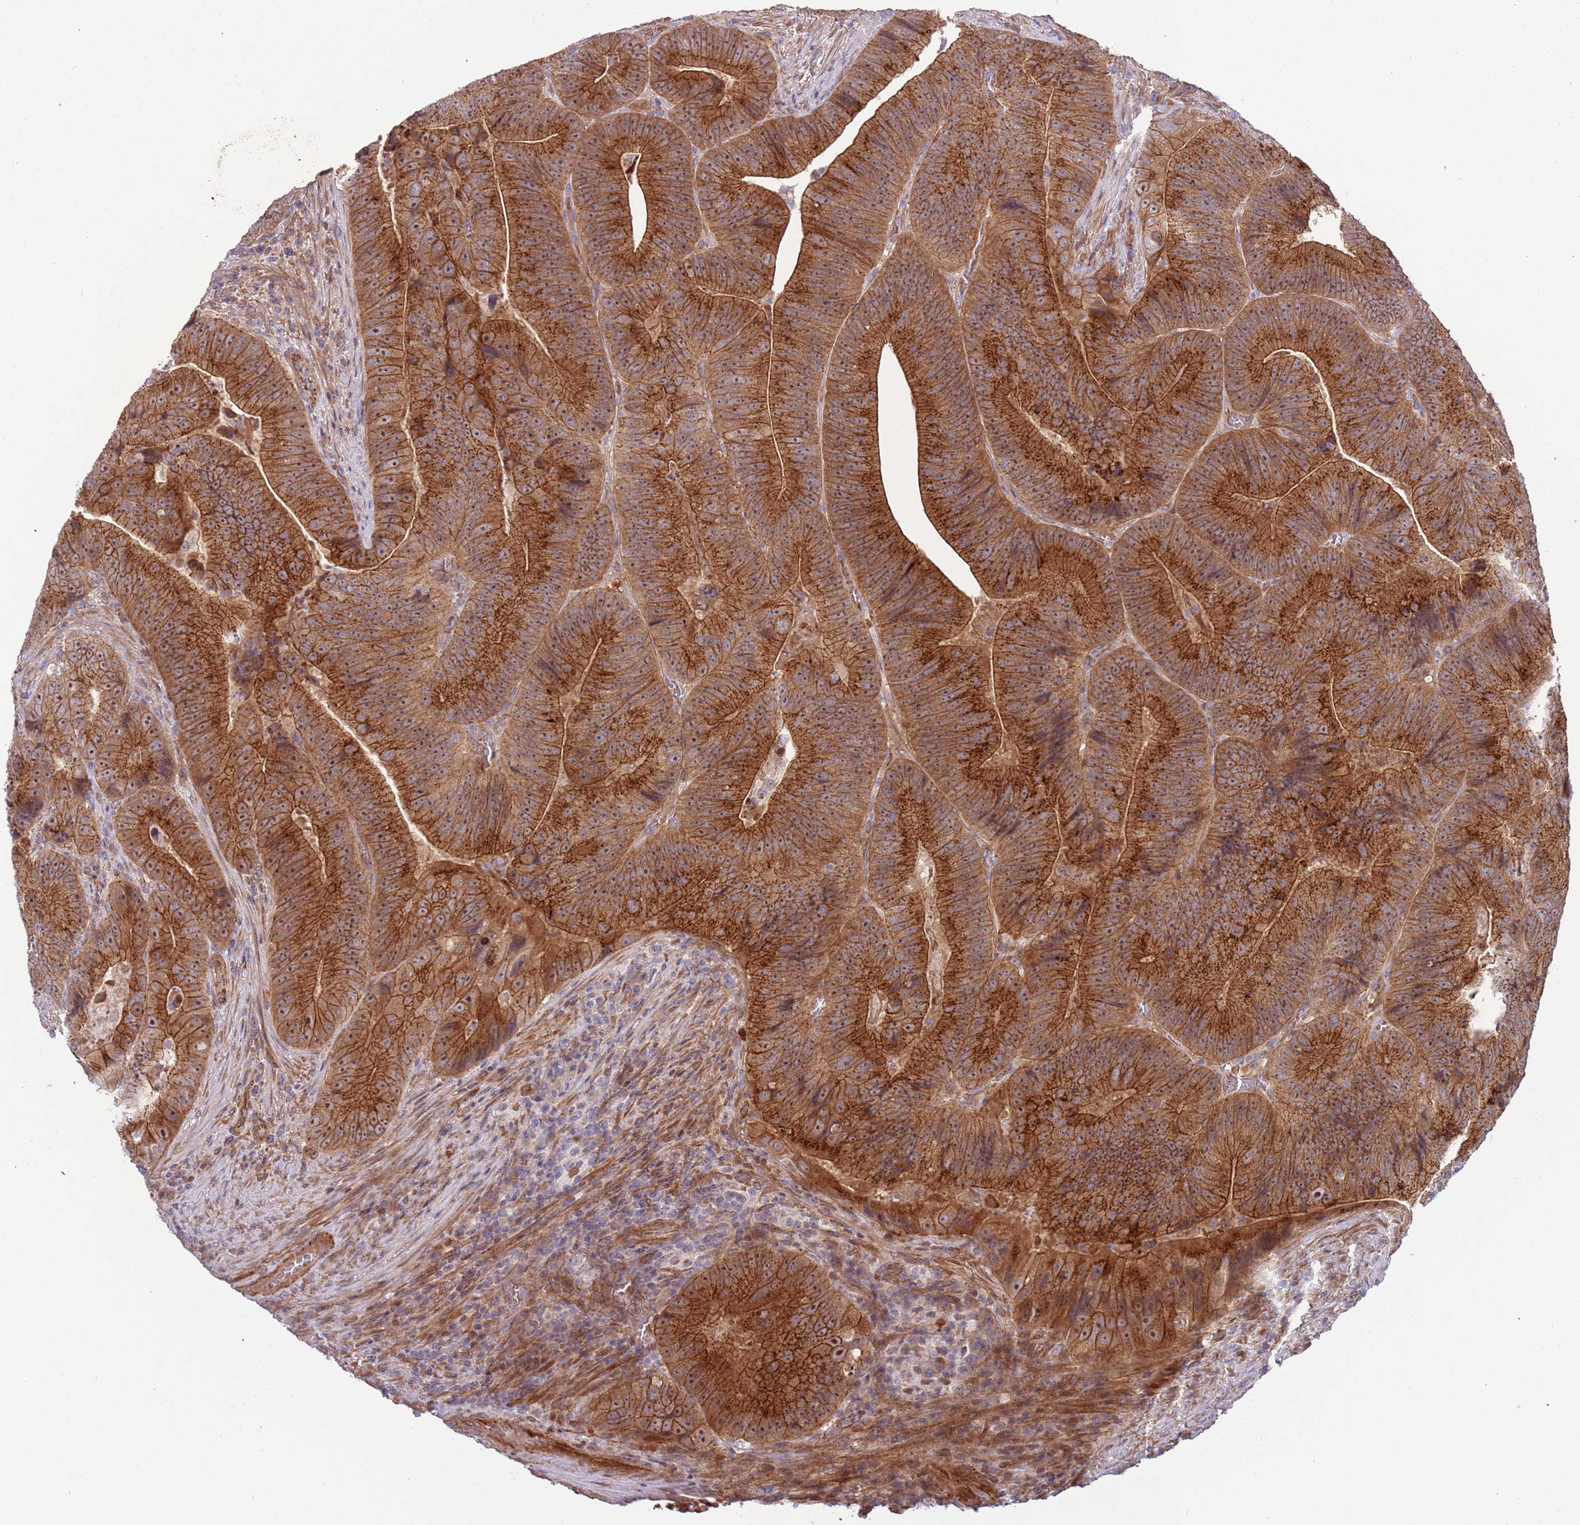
{"staining": {"intensity": "strong", "quantity": ">75%", "location": "cytoplasmic/membranous"}, "tissue": "colorectal cancer", "cell_type": "Tumor cells", "image_type": "cancer", "snomed": [{"axis": "morphology", "description": "Adenocarcinoma, NOS"}, {"axis": "topography", "description": "Colon"}], "caption": "Immunohistochemistry of adenocarcinoma (colorectal) displays high levels of strong cytoplasmic/membranous positivity in about >75% of tumor cells.", "gene": "ITGB6", "patient": {"sex": "female", "age": 86}}